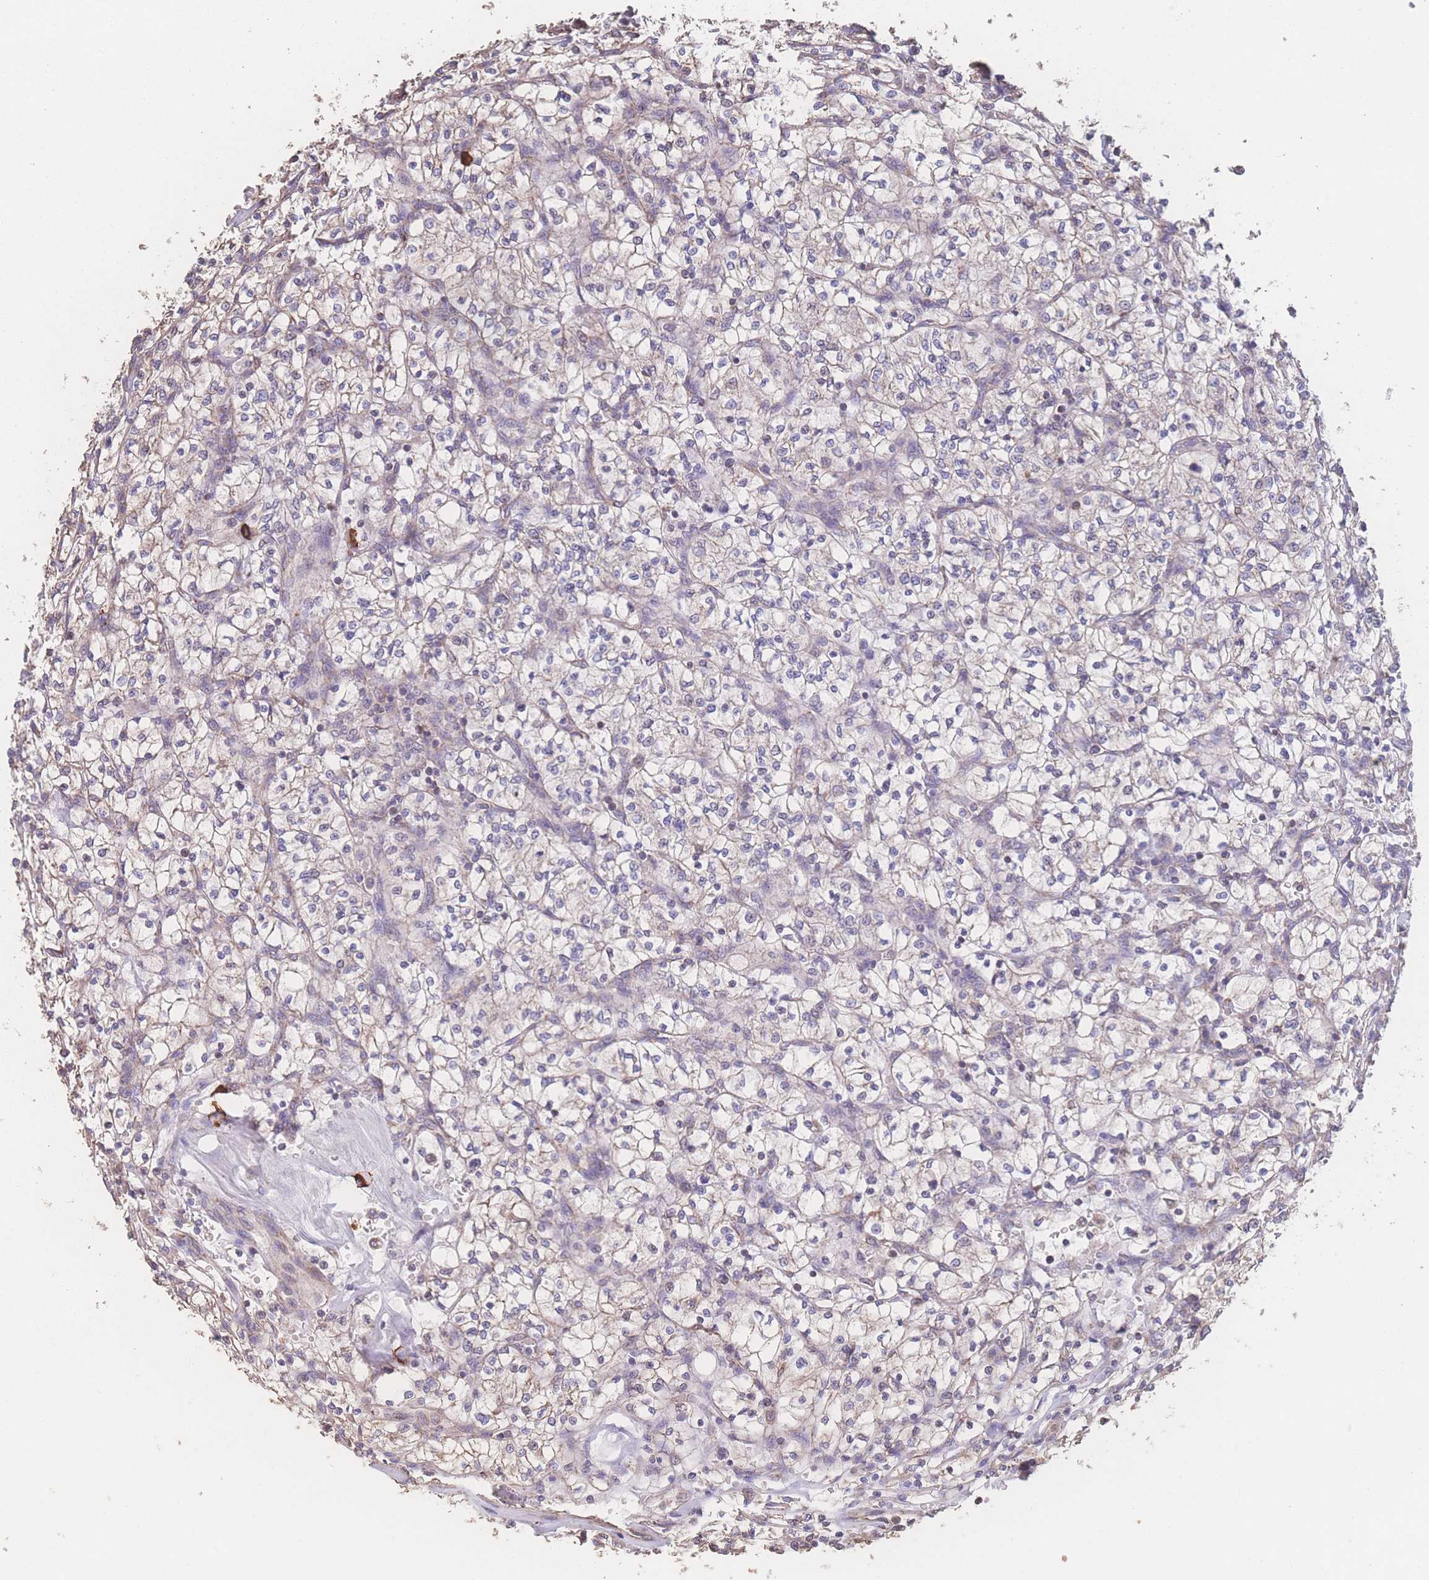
{"staining": {"intensity": "negative", "quantity": "none", "location": "none"}, "tissue": "renal cancer", "cell_type": "Tumor cells", "image_type": "cancer", "snomed": [{"axis": "morphology", "description": "Adenocarcinoma, NOS"}, {"axis": "topography", "description": "Kidney"}], "caption": "Immunohistochemistry micrograph of adenocarcinoma (renal) stained for a protein (brown), which displays no positivity in tumor cells.", "gene": "SGSM3", "patient": {"sex": "female", "age": 64}}